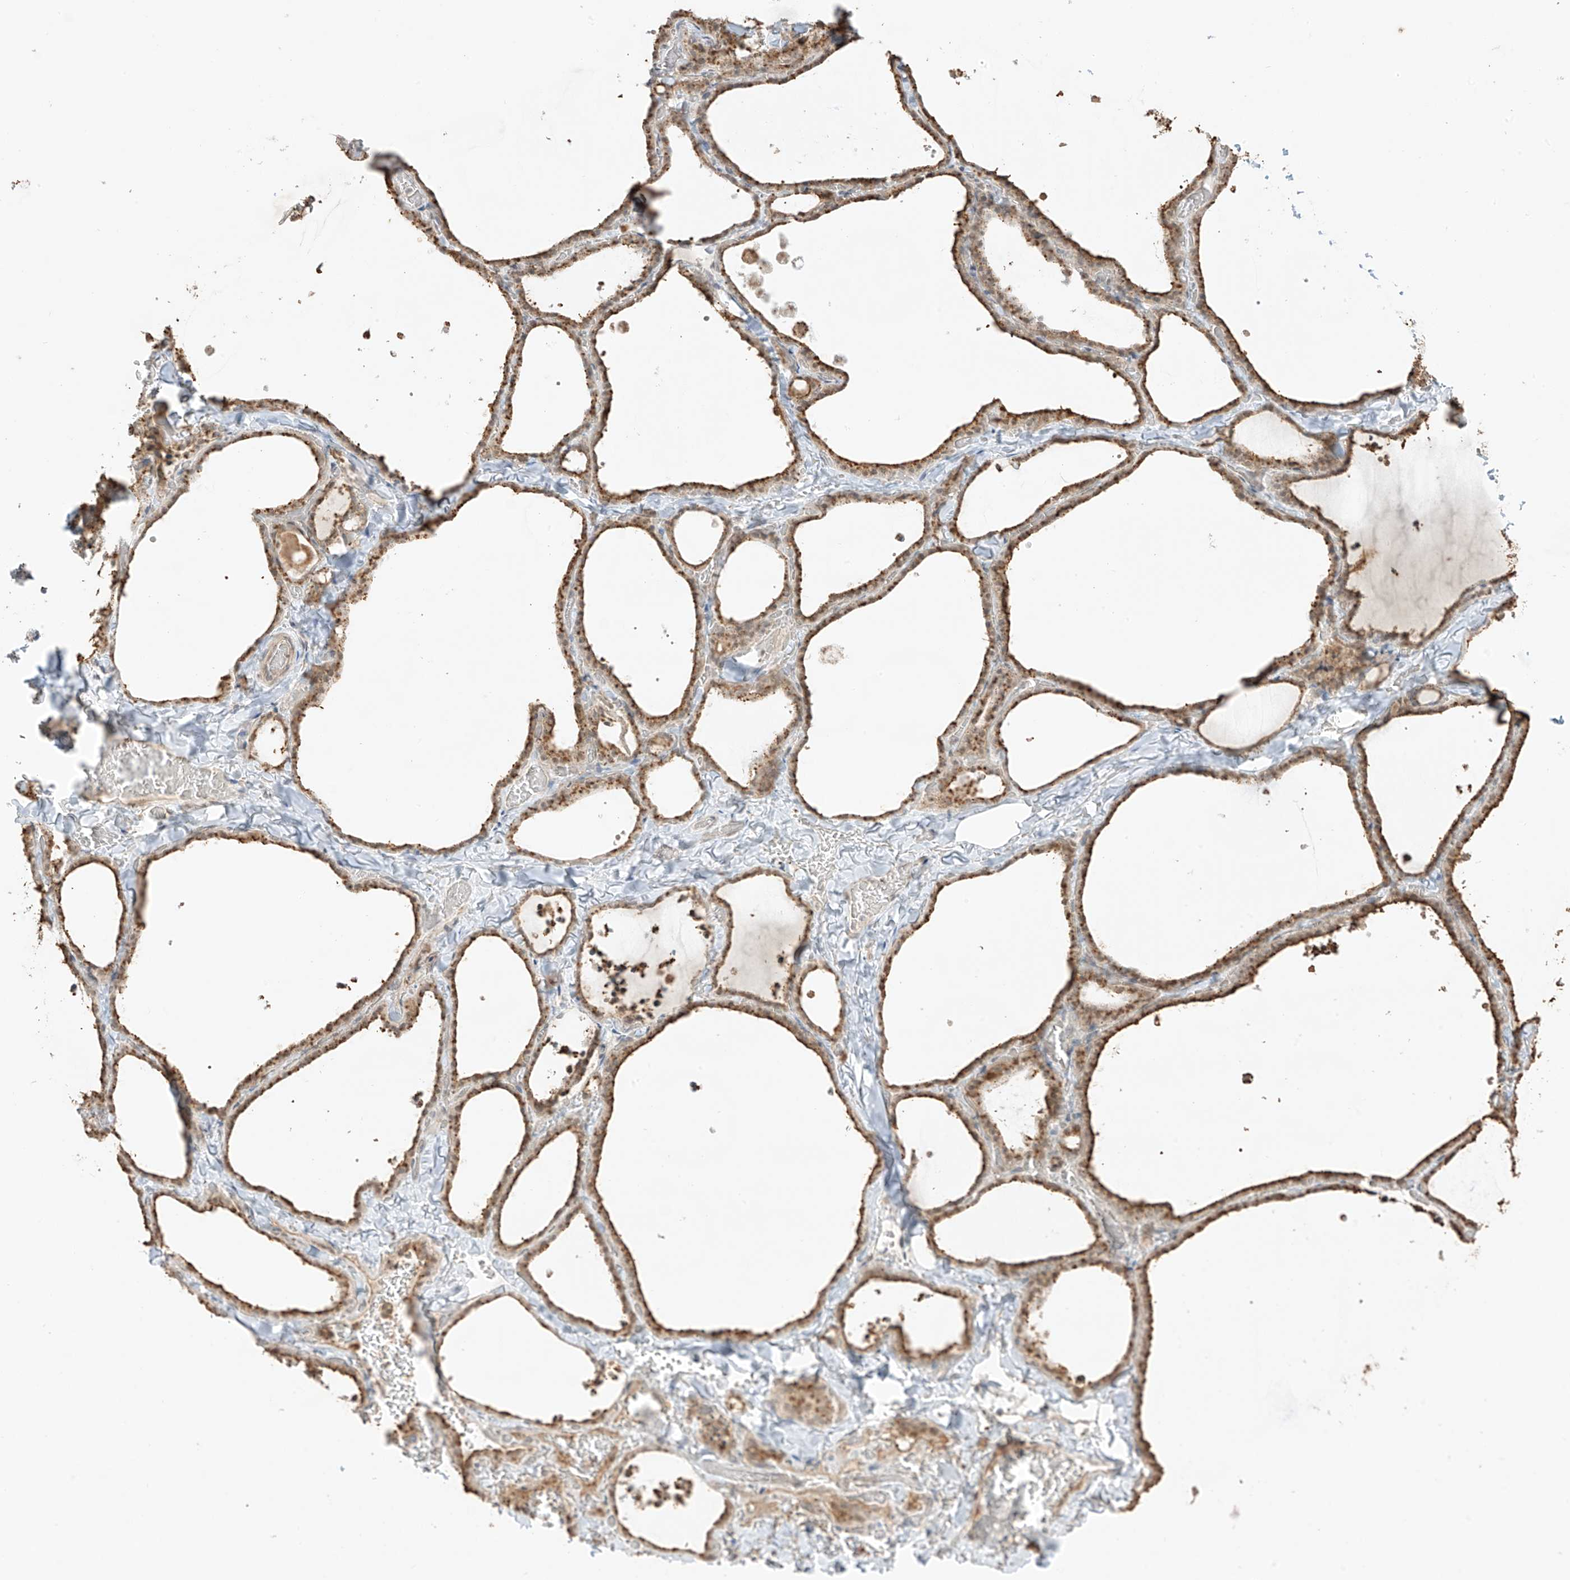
{"staining": {"intensity": "strong", "quantity": "25%-75%", "location": "cytoplasmic/membranous"}, "tissue": "thyroid gland", "cell_type": "Glandular cells", "image_type": "normal", "snomed": [{"axis": "morphology", "description": "Normal tissue, NOS"}, {"axis": "topography", "description": "Thyroid gland"}], "caption": "This image shows immunohistochemistry (IHC) staining of unremarkable human thyroid gland, with high strong cytoplasmic/membranous staining in approximately 25%-75% of glandular cells.", "gene": "N4BP3", "patient": {"sex": "female", "age": 22}}